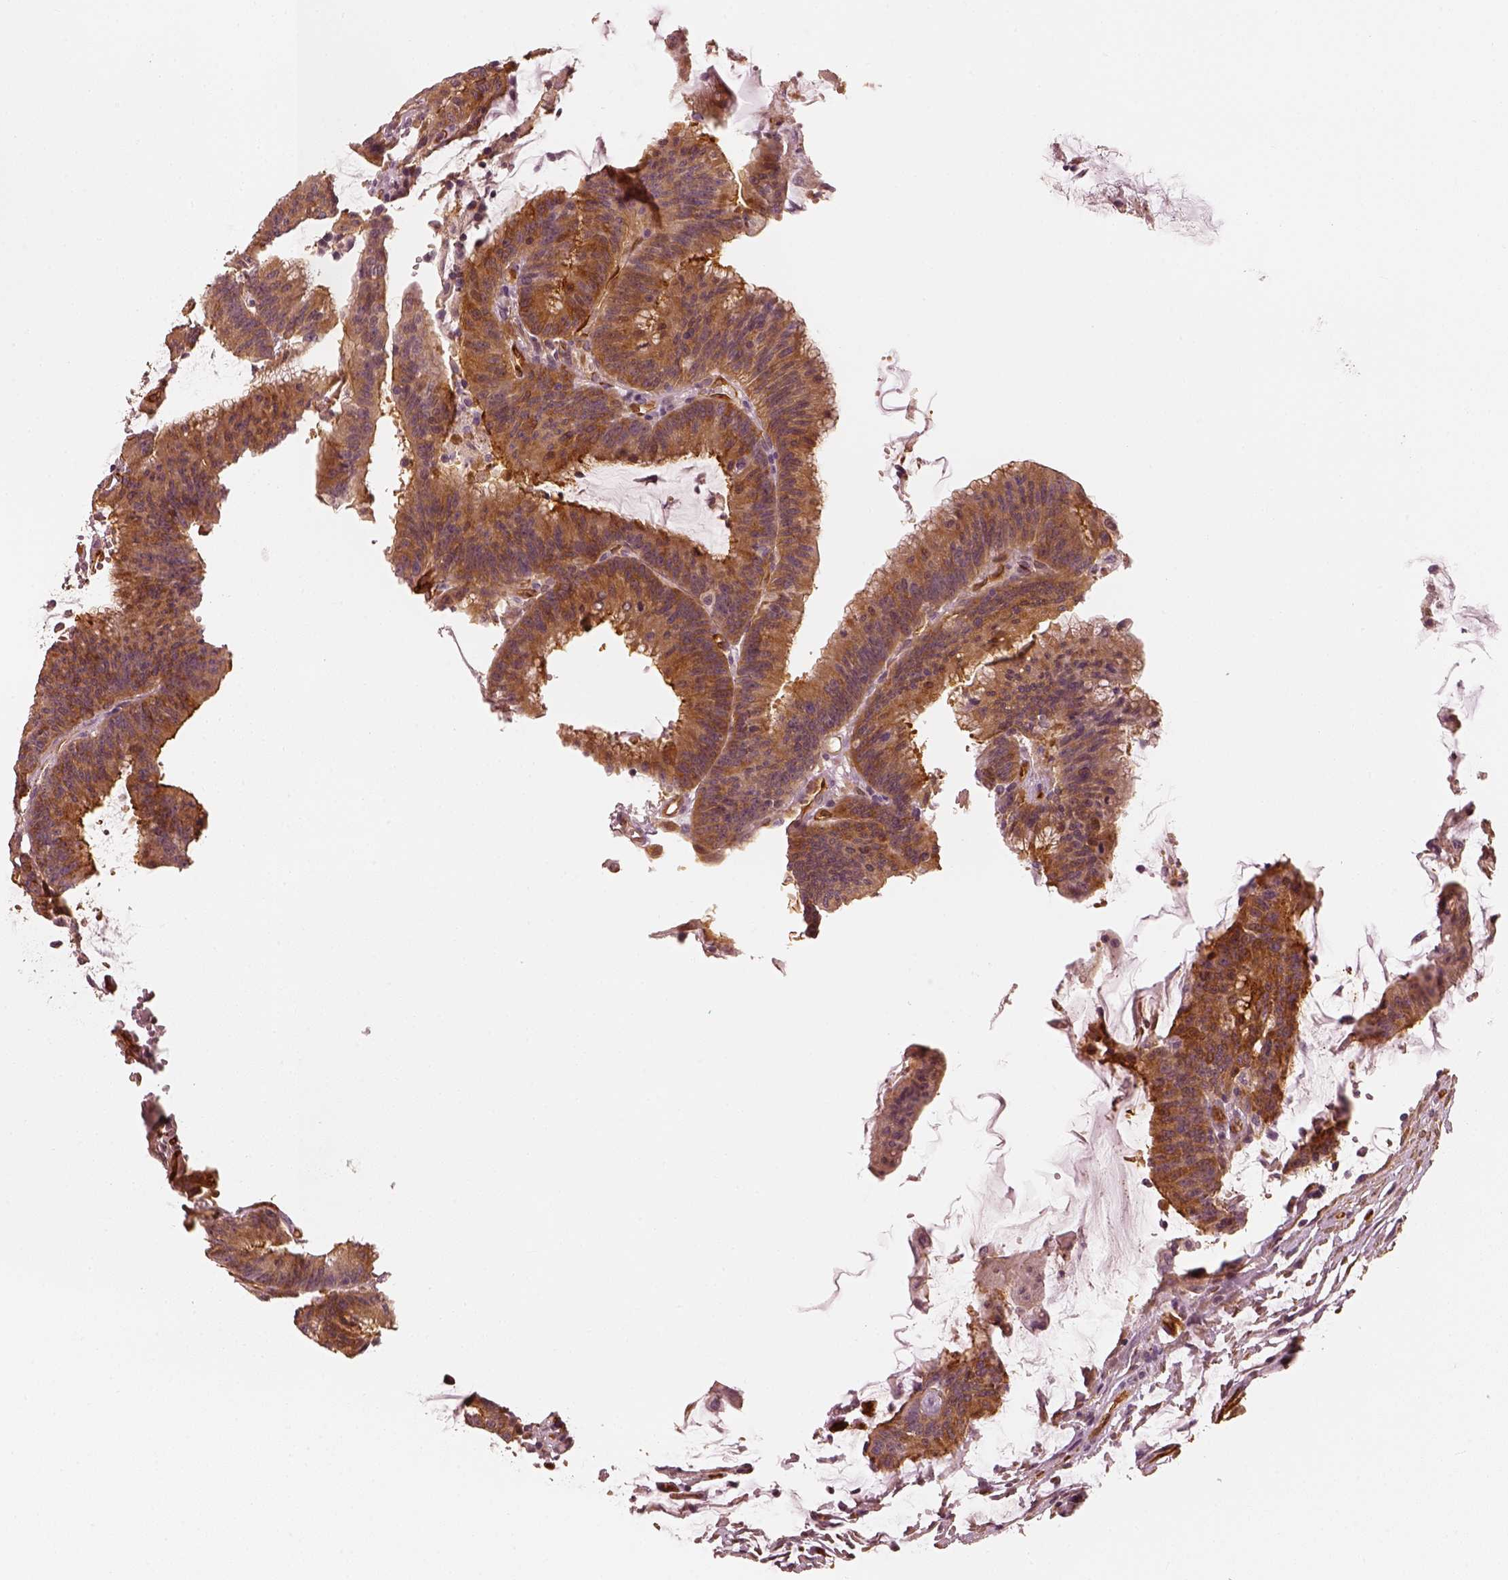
{"staining": {"intensity": "strong", "quantity": ">75%", "location": "cytoplasmic/membranous"}, "tissue": "colorectal cancer", "cell_type": "Tumor cells", "image_type": "cancer", "snomed": [{"axis": "morphology", "description": "Adenocarcinoma, NOS"}, {"axis": "topography", "description": "Colon"}], "caption": "A photomicrograph showing strong cytoplasmic/membranous positivity in about >75% of tumor cells in colorectal adenocarcinoma, as visualized by brown immunohistochemical staining.", "gene": "FSCN1", "patient": {"sex": "female", "age": 78}}